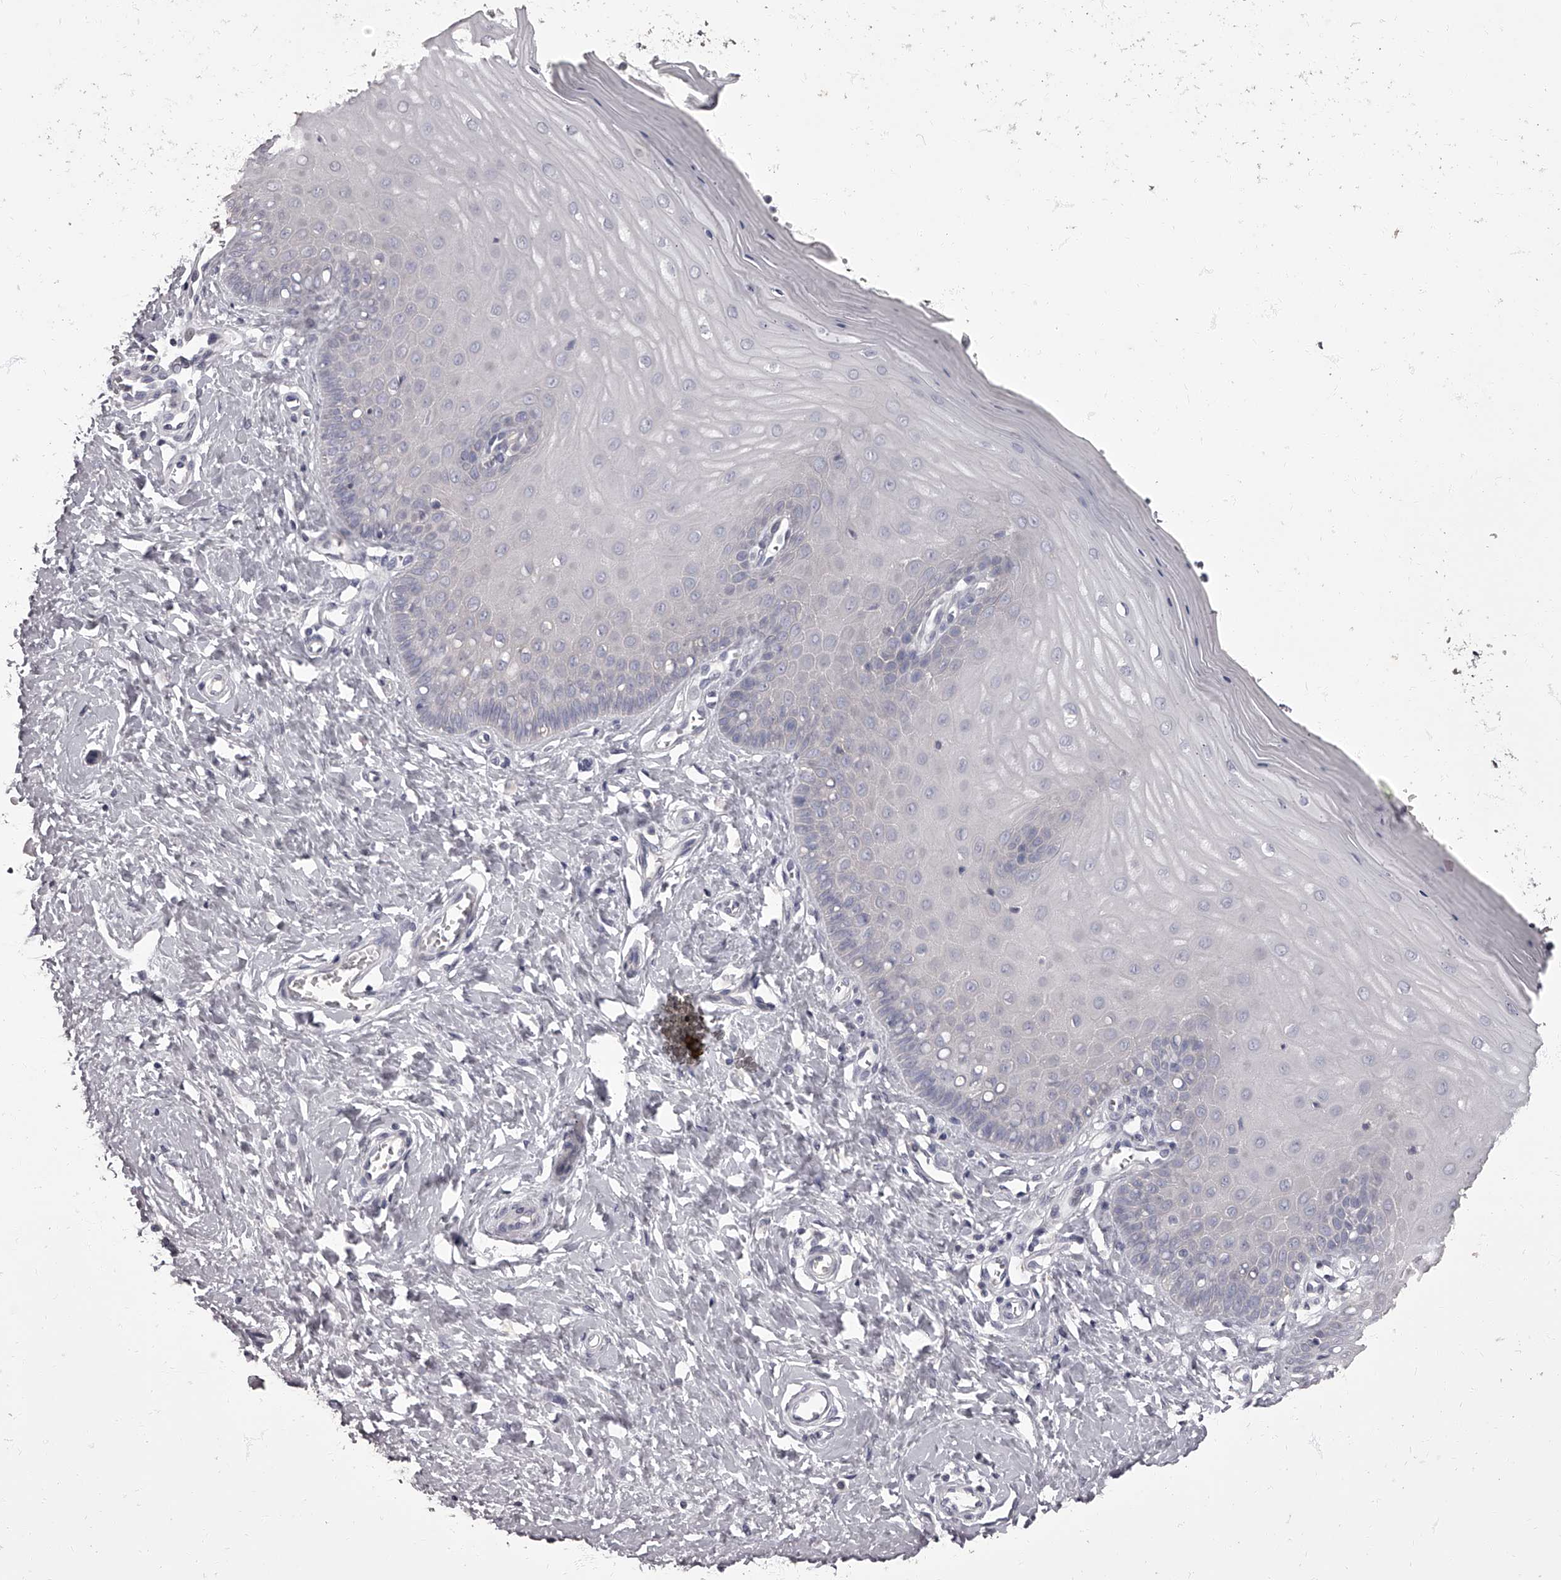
{"staining": {"intensity": "negative", "quantity": "none", "location": "none"}, "tissue": "cervix", "cell_type": "Glandular cells", "image_type": "normal", "snomed": [{"axis": "morphology", "description": "Normal tissue, NOS"}, {"axis": "topography", "description": "Cervix"}], "caption": "This is an immunohistochemistry (IHC) image of benign cervix. There is no expression in glandular cells.", "gene": "APEH", "patient": {"sex": "female", "age": 55}}